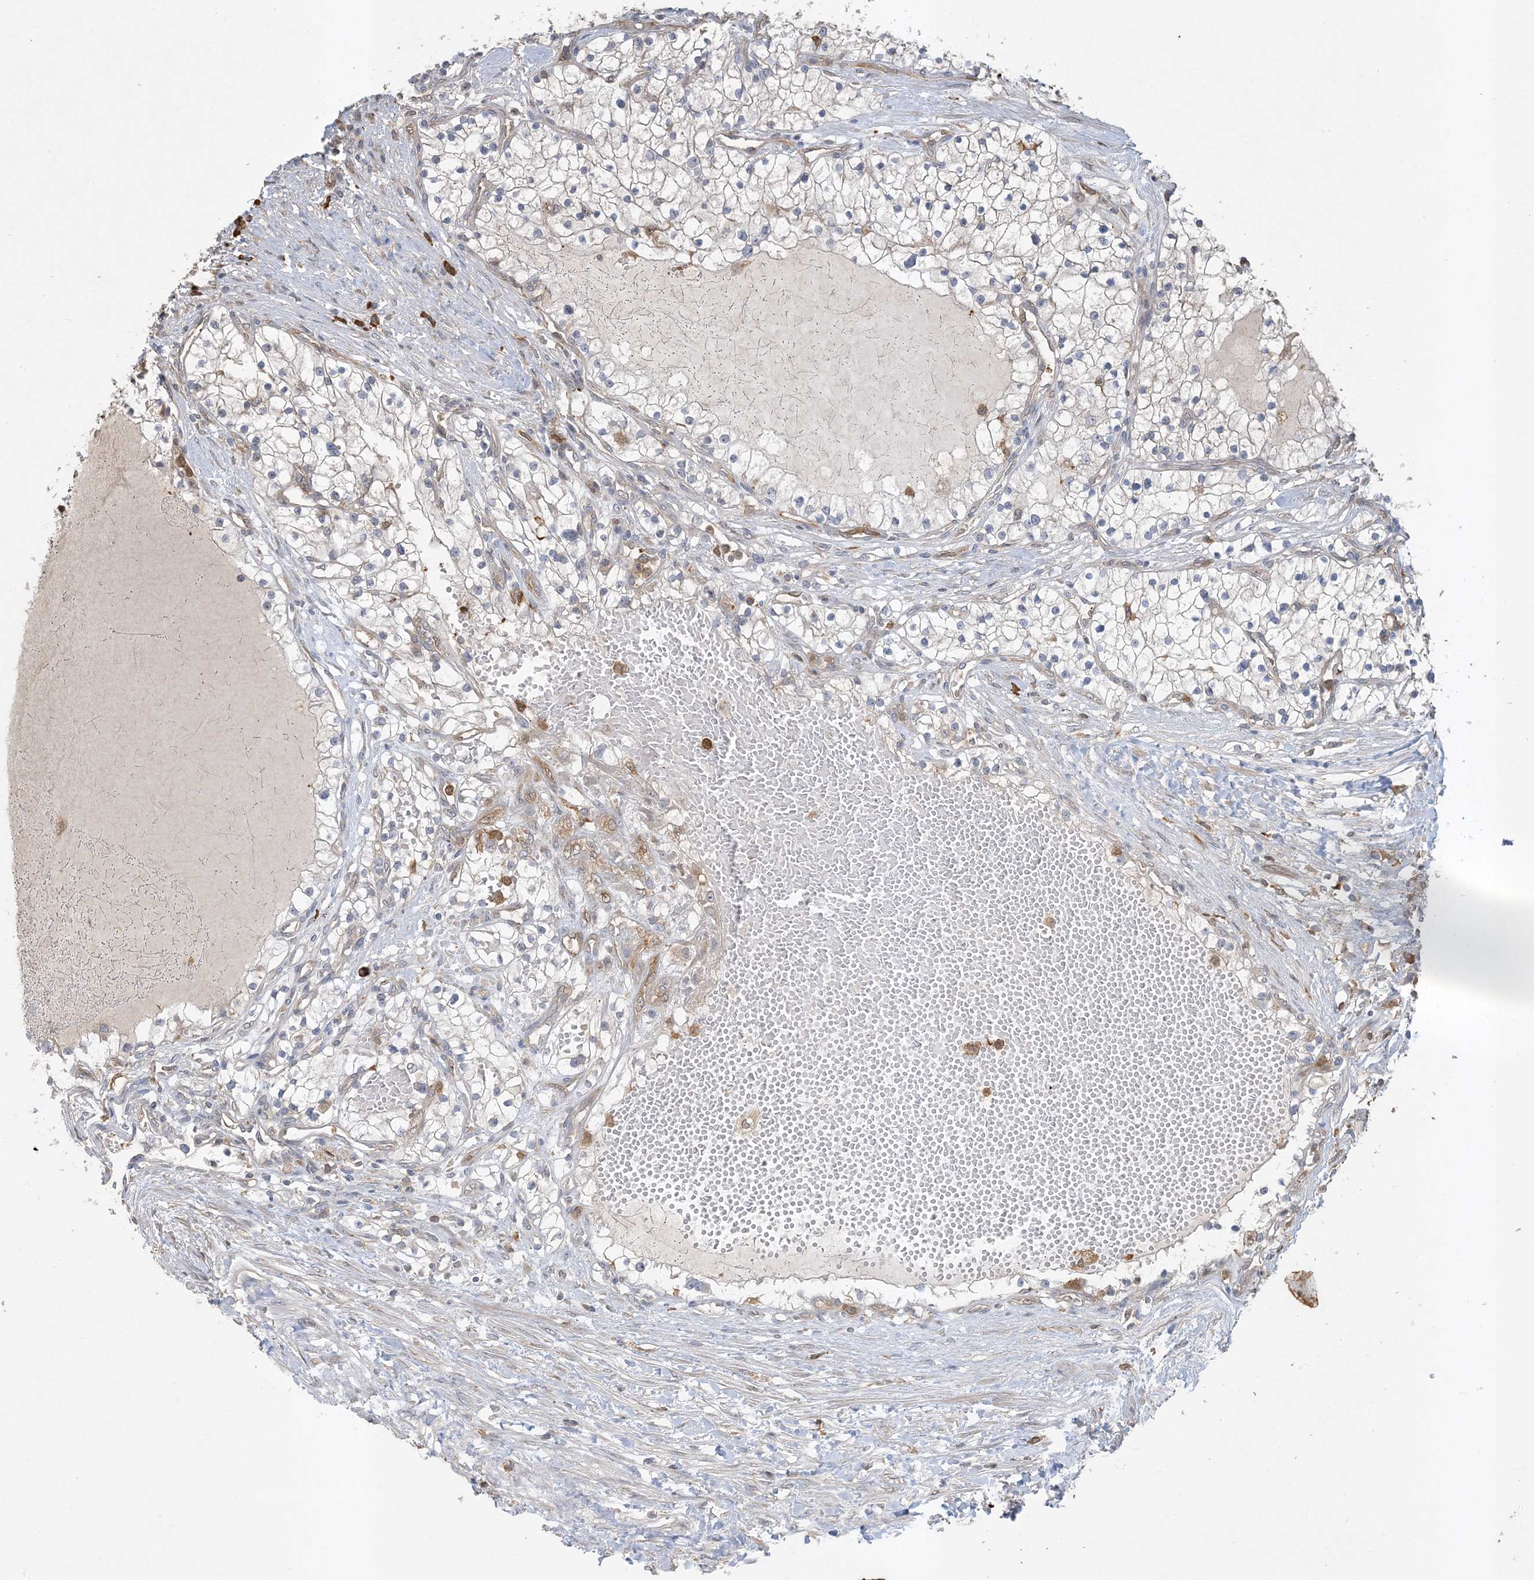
{"staining": {"intensity": "negative", "quantity": "none", "location": "none"}, "tissue": "renal cancer", "cell_type": "Tumor cells", "image_type": "cancer", "snomed": [{"axis": "morphology", "description": "Normal tissue, NOS"}, {"axis": "morphology", "description": "Adenocarcinoma, NOS"}, {"axis": "topography", "description": "Kidney"}], "caption": "Tumor cells are negative for protein expression in human adenocarcinoma (renal).", "gene": "TMSB4X", "patient": {"sex": "male", "age": 68}}